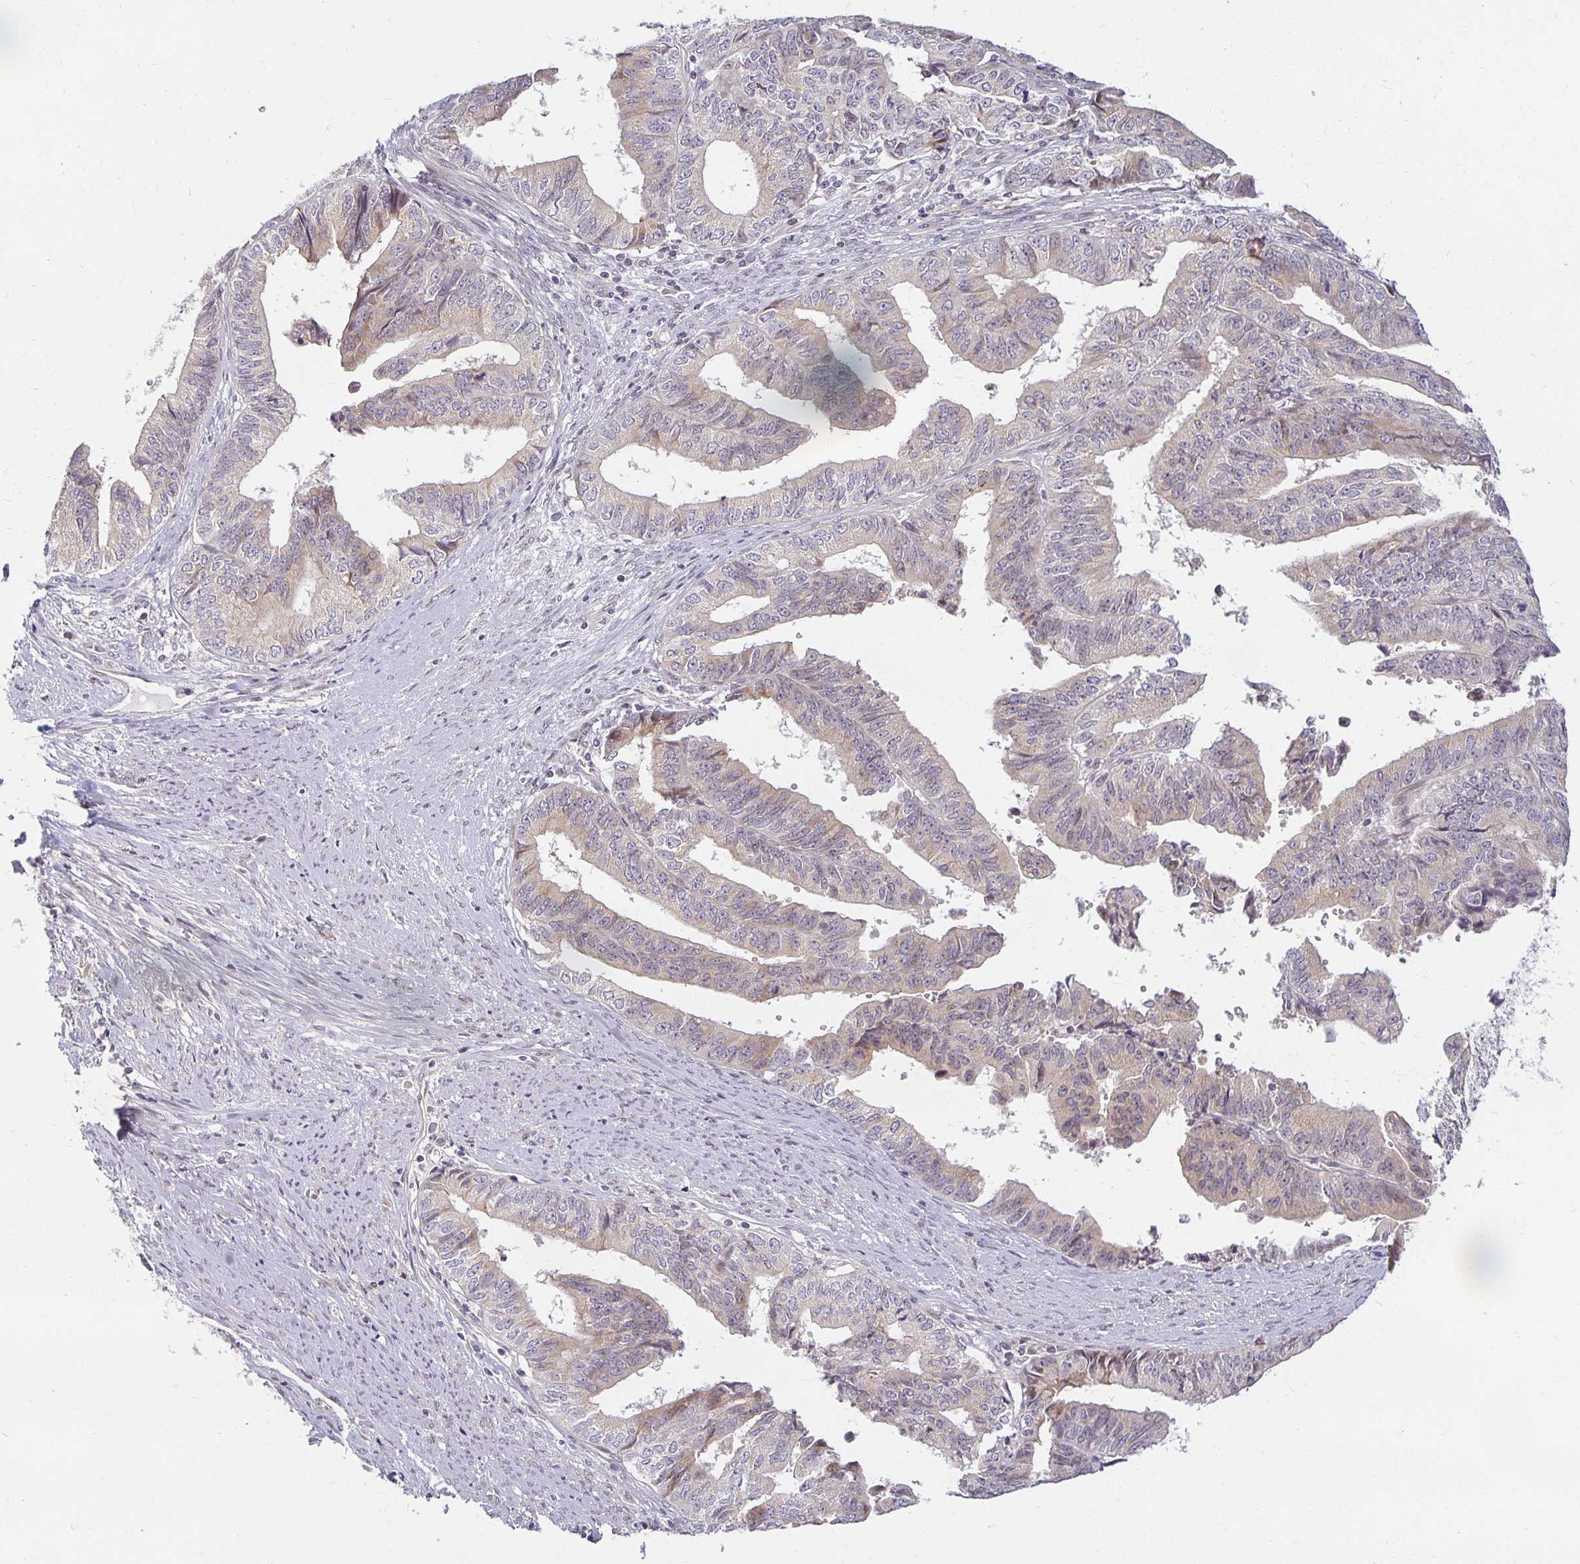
{"staining": {"intensity": "negative", "quantity": "none", "location": "none"}, "tissue": "endometrial cancer", "cell_type": "Tumor cells", "image_type": "cancer", "snomed": [{"axis": "morphology", "description": "Adenocarcinoma, NOS"}, {"axis": "topography", "description": "Endometrium"}], "caption": "Tumor cells show no significant positivity in endometrial cancer.", "gene": "EHF", "patient": {"sex": "female", "age": 65}}